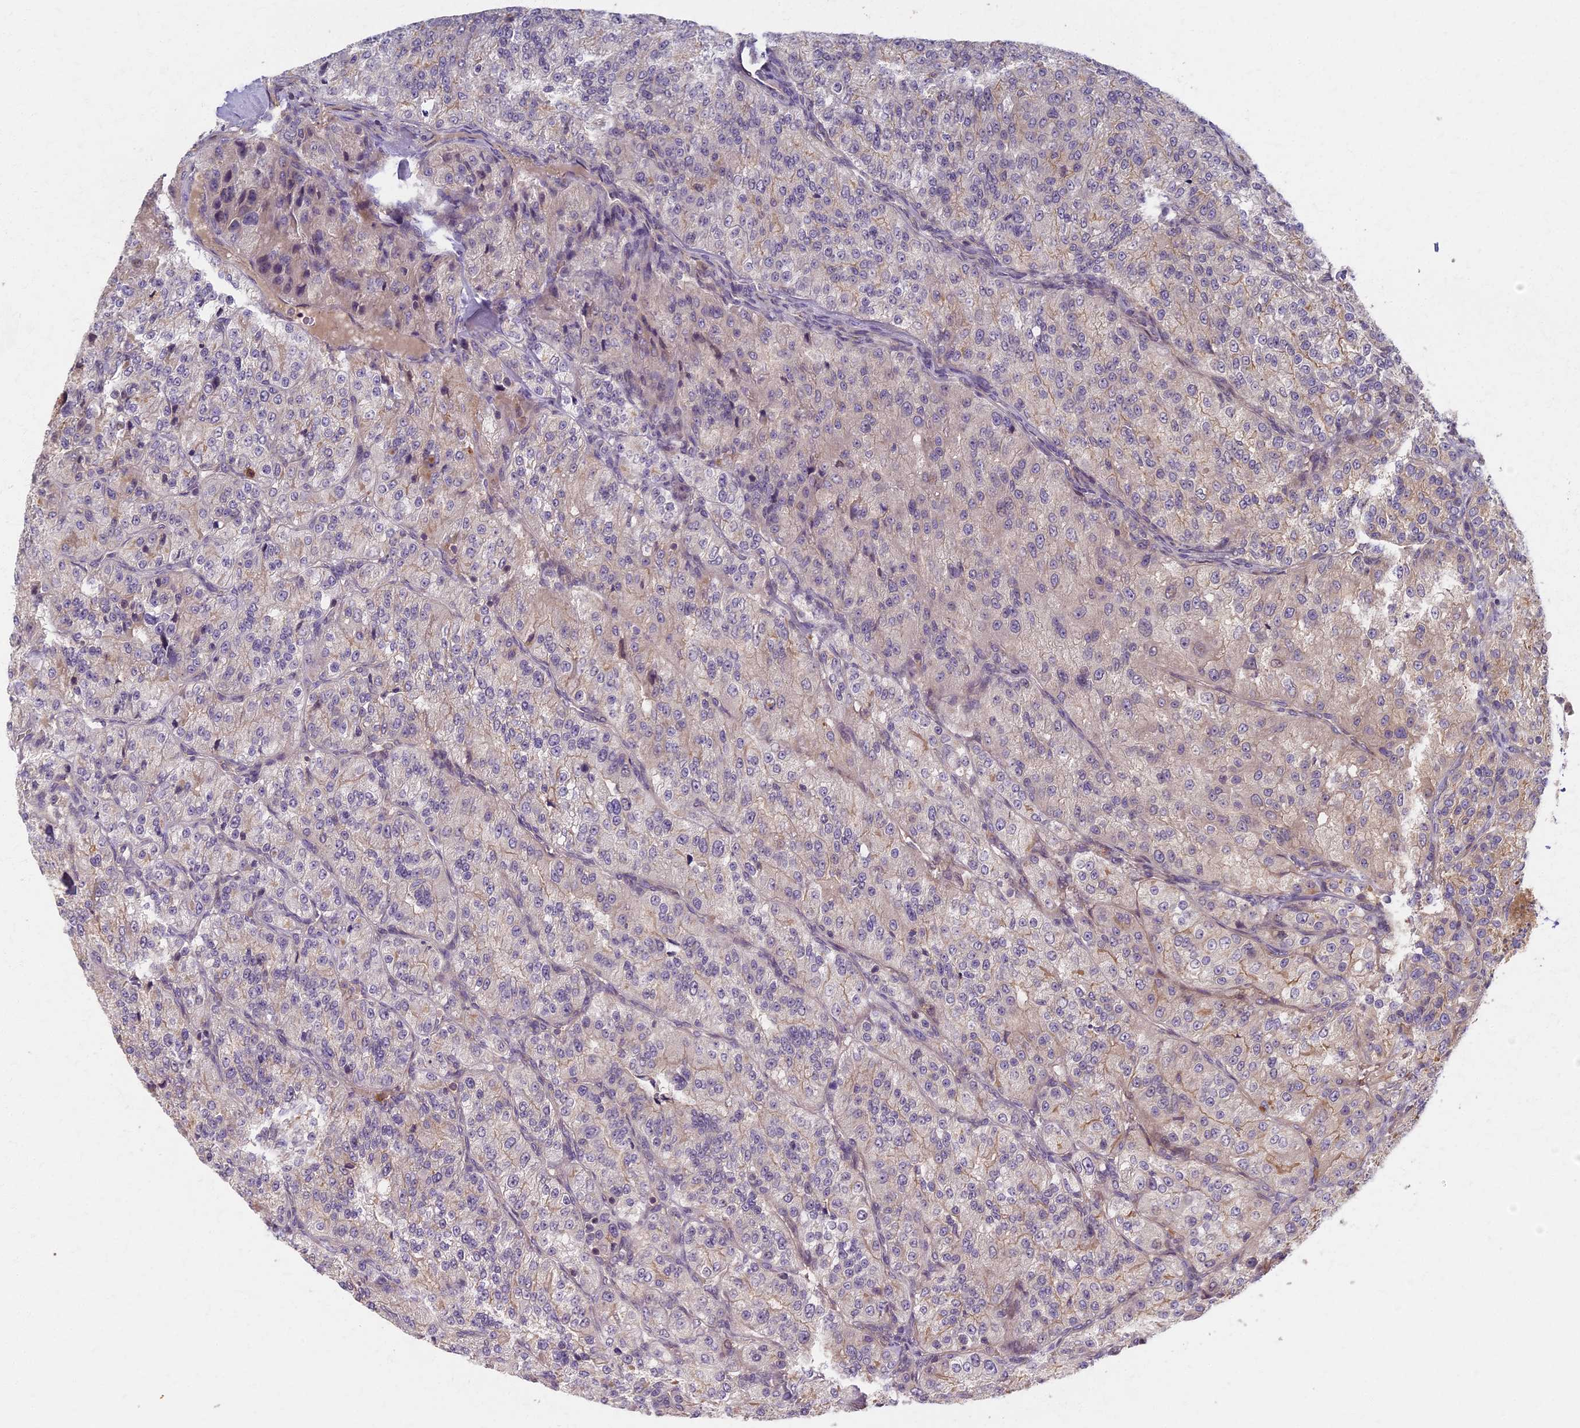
{"staining": {"intensity": "weak", "quantity": "<25%", "location": "cytoplasmic/membranous"}, "tissue": "renal cancer", "cell_type": "Tumor cells", "image_type": "cancer", "snomed": [{"axis": "morphology", "description": "Adenocarcinoma, NOS"}, {"axis": "topography", "description": "Kidney"}], "caption": "This is an immunohistochemistry (IHC) image of human renal adenocarcinoma. There is no positivity in tumor cells.", "gene": "AP4E1", "patient": {"sex": "female", "age": 63}}